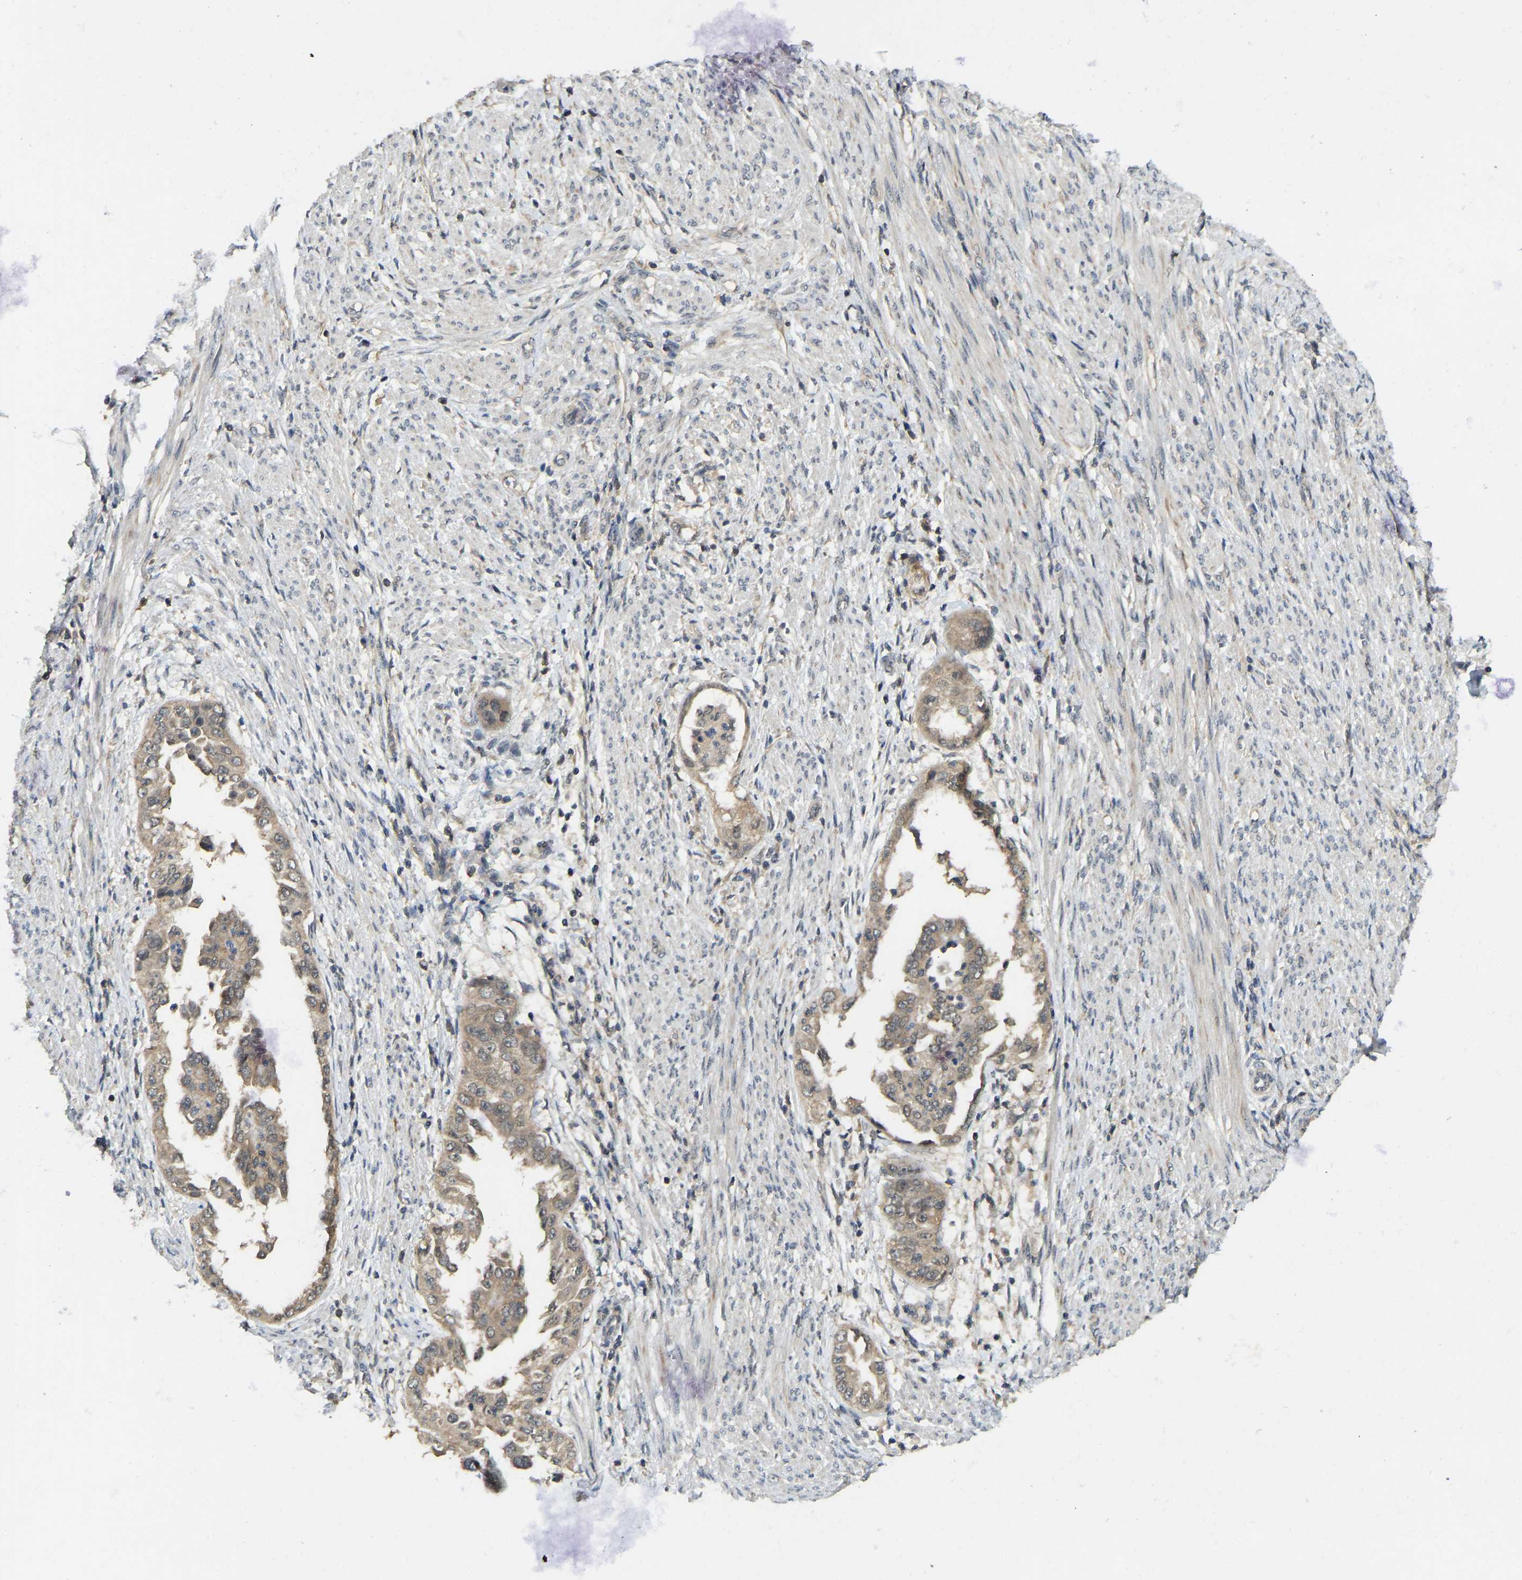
{"staining": {"intensity": "moderate", "quantity": ">75%", "location": "cytoplasmic/membranous"}, "tissue": "endometrial cancer", "cell_type": "Tumor cells", "image_type": "cancer", "snomed": [{"axis": "morphology", "description": "Adenocarcinoma, NOS"}, {"axis": "topography", "description": "Endometrium"}], "caption": "Human endometrial adenocarcinoma stained with a protein marker shows moderate staining in tumor cells.", "gene": "NDRG3", "patient": {"sex": "female", "age": 85}}